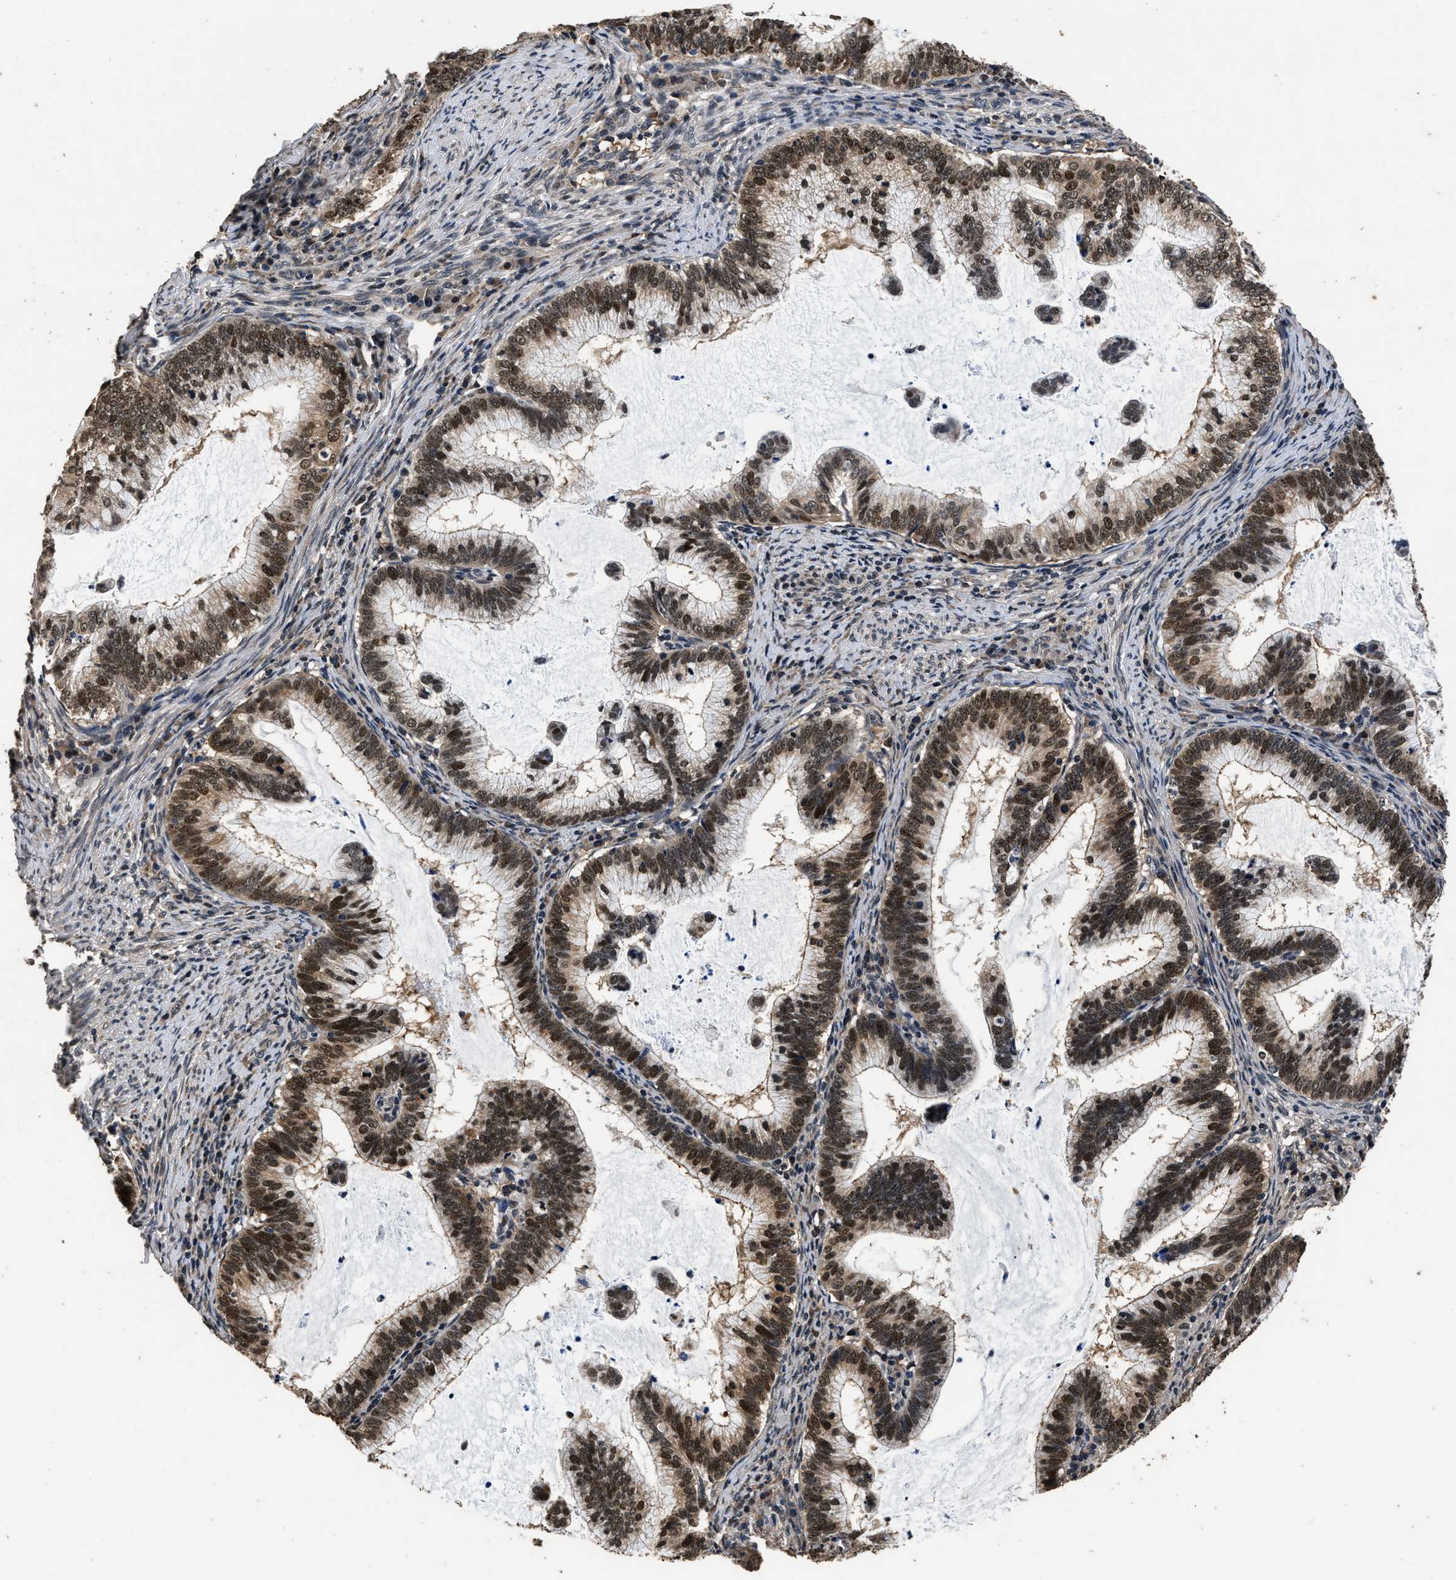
{"staining": {"intensity": "moderate", "quantity": ">75%", "location": "nuclear"}, "tissue": "cervical cancer", "cell_type": "Tumor cells", "image_type": "cancer", "snomed": [{"axis": "morphology", "description": "Adenocarcinoma, NOS"}, {"axis": "topography", "description": "Cervix"}], "caption": "A brown stain shows moderate nuclear staining of a protein in human cervical adenocarcinoma tumor cells. (DAB IHC, brown staining for protein, blue staining for nuclei).", "gene": "CSTF1", "patient": {"sex": "female", "age": 36}}